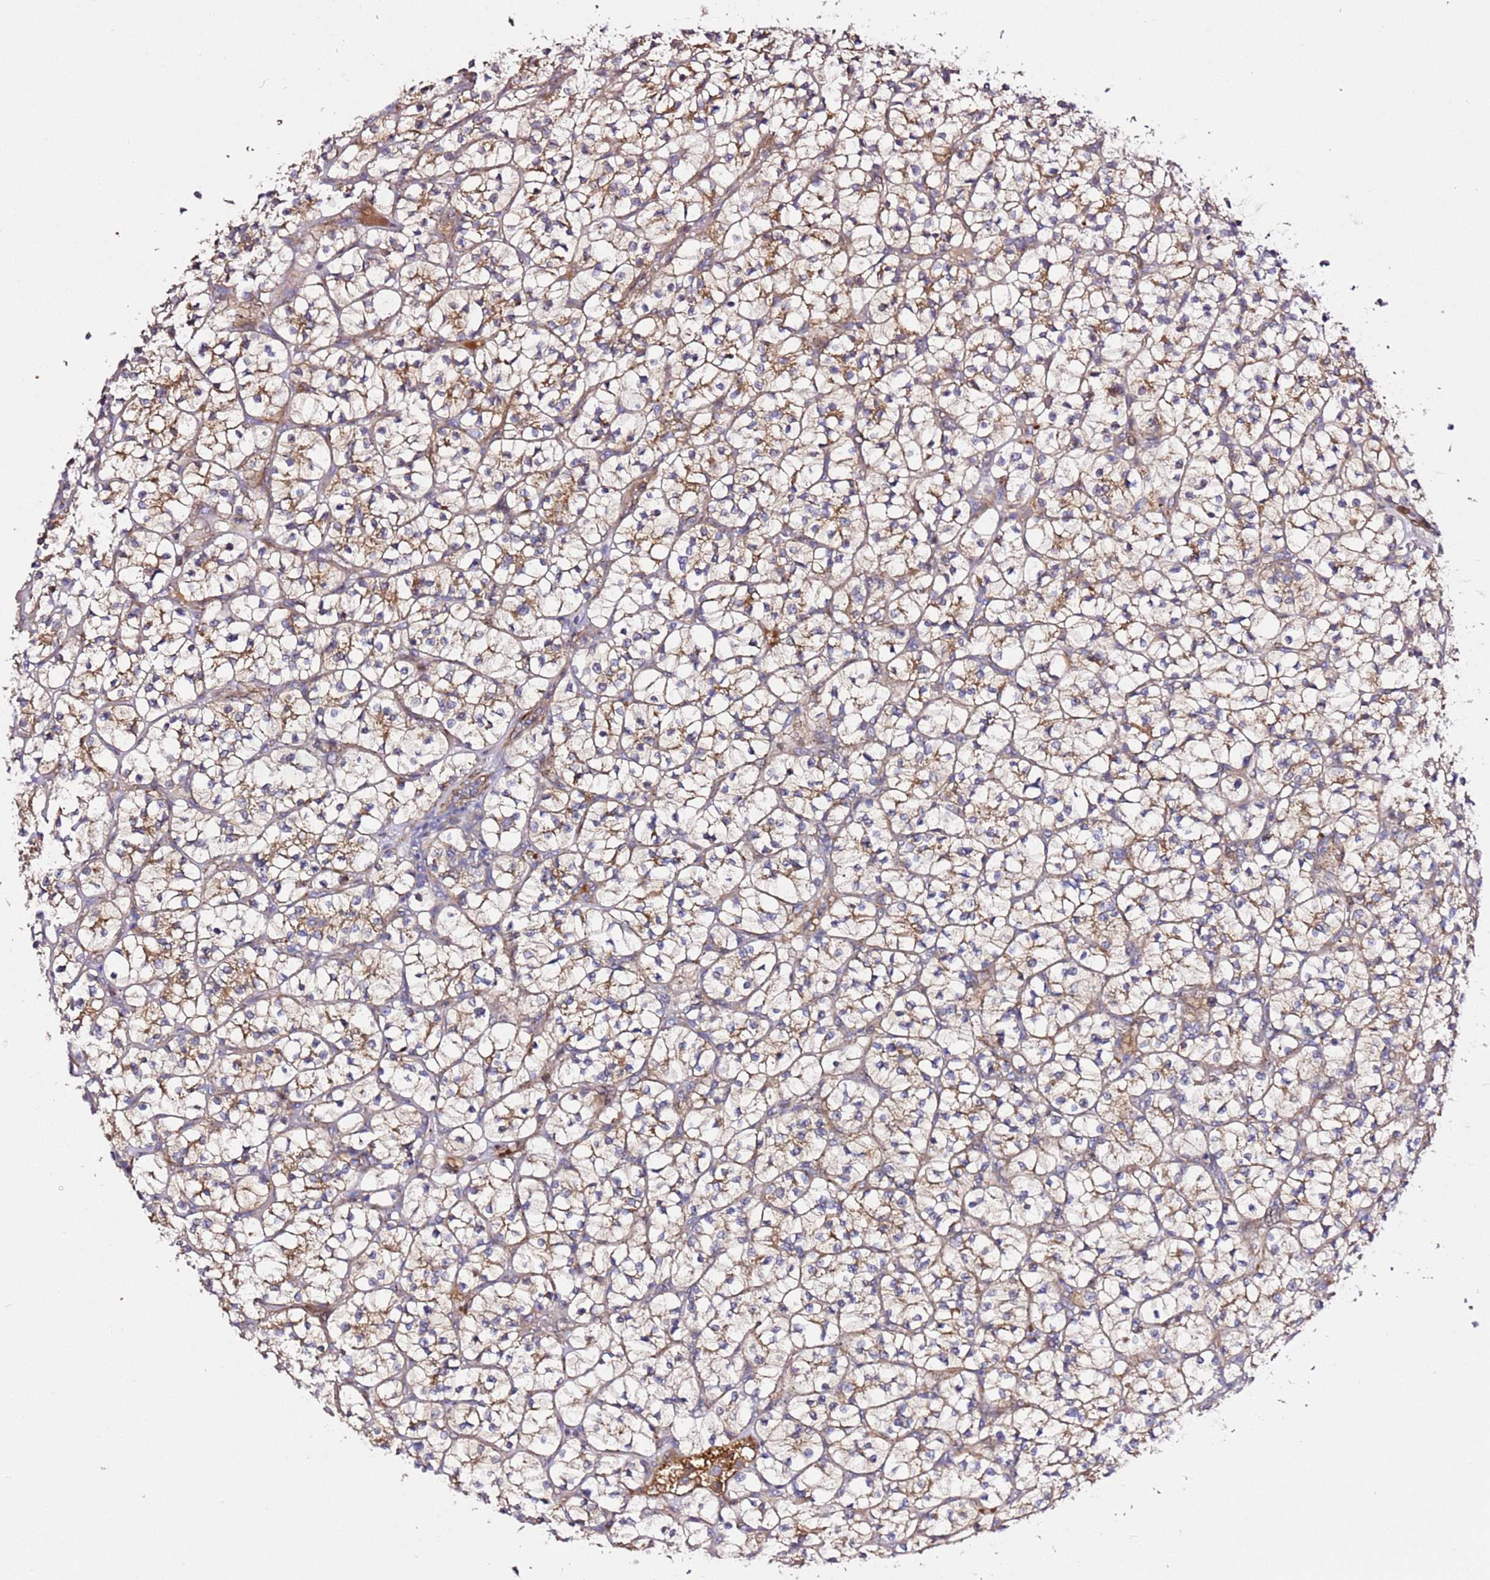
{"staining": {"intensity": "weak", "quantity": "25%-75%", "location": "cytoplasmic/membranous"}, "tissue": "renal cancer", "cell_type": "Tumor cells", "image_type": "cancer", "snomed": [{"axis": "morphology", "description": "Adenocarcinoma, NOS"}, {"axis": "topography", "description": "Kidney"}], "caption": "The micrograph reveals staining of renal adenocarcinoma, revealing weak cytoplasmic/membranous protein staining (brown color) within tumor cells.", "gene": "PVRIG", "patient": {"sex": "female", "age": 64}}